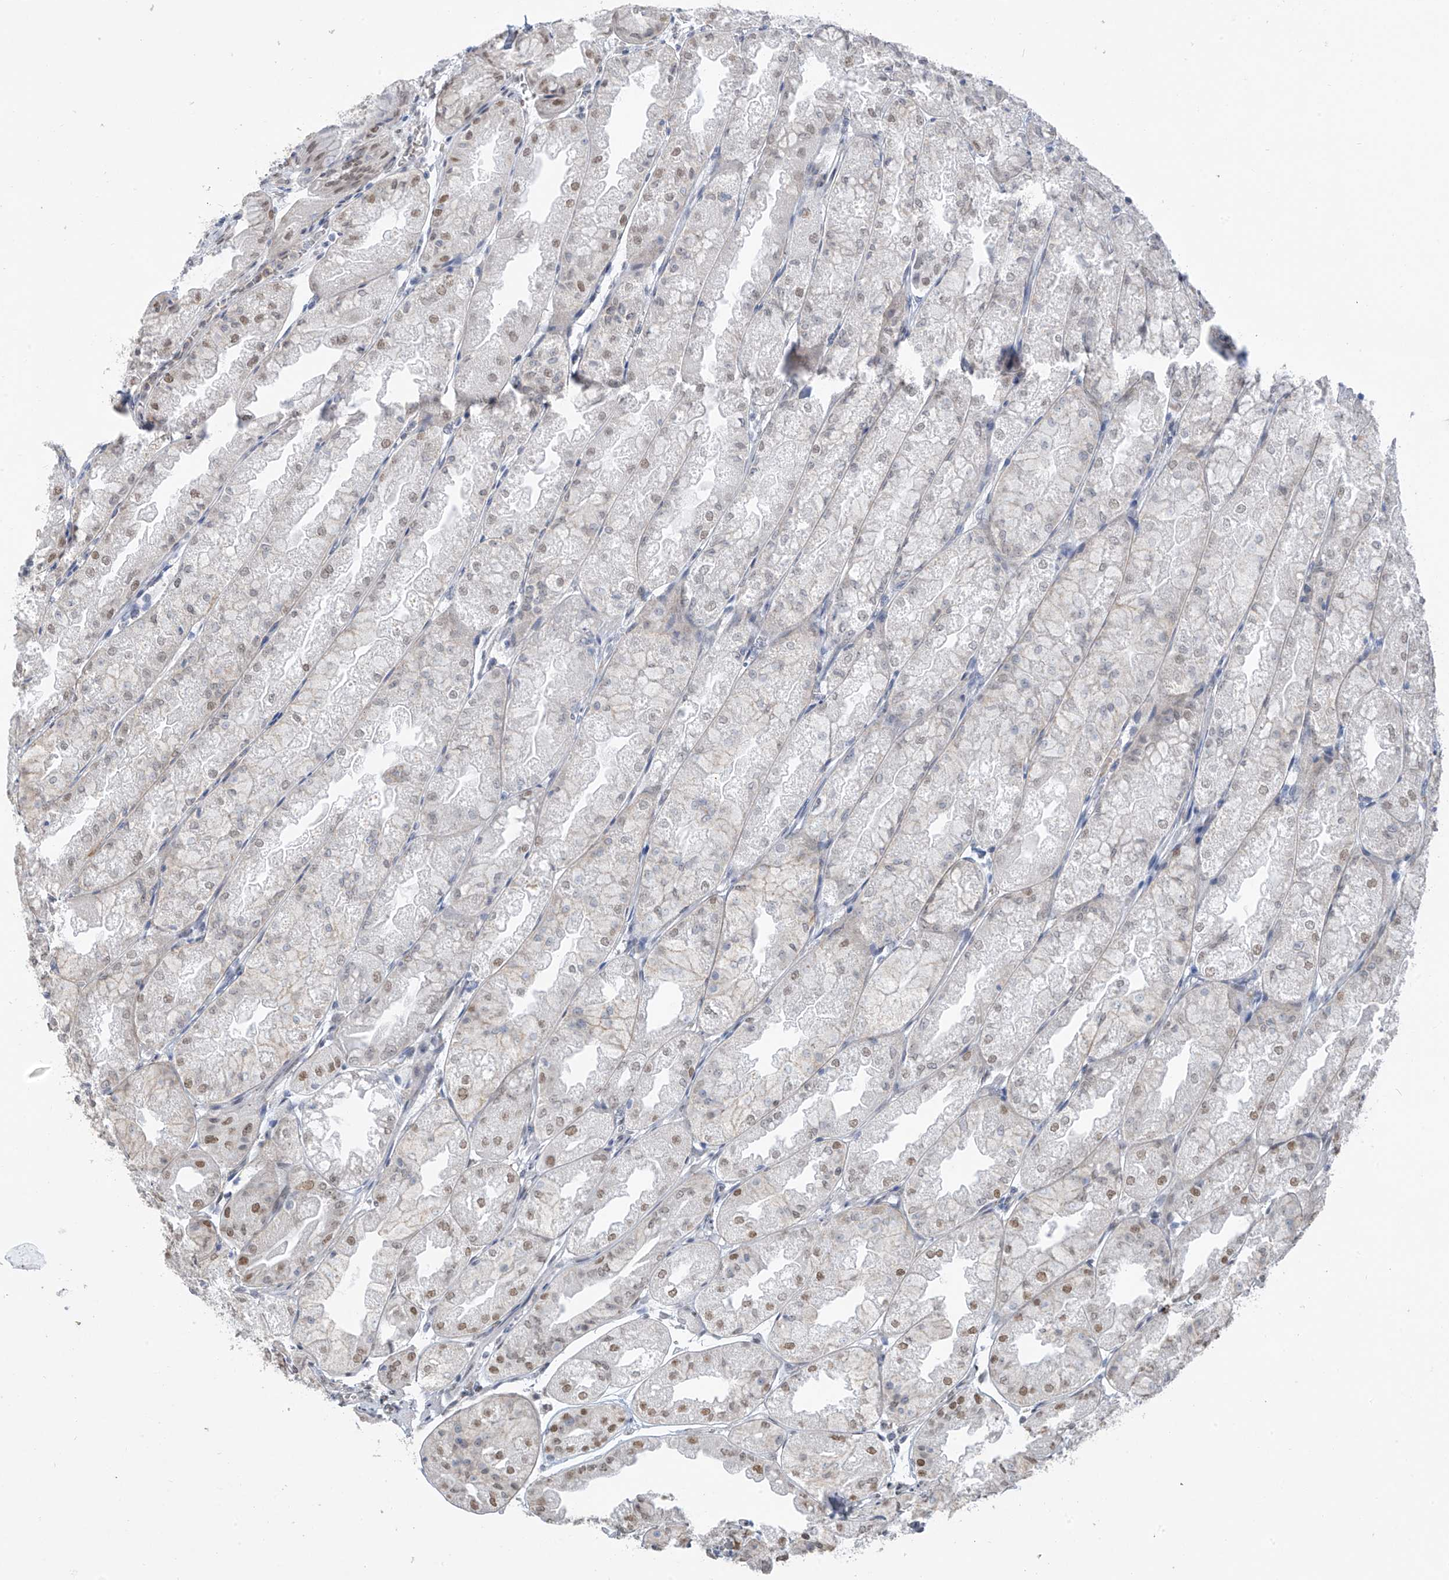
{"staining": {"intensity": "moderate", "quantity": "25%-75%", "location": "nuclear"}, "tissue": "stomach", "cell_type": "Glandular cells", "image_type": "normal", "snomed": [{"axis": "morphology", "description": "Normal tissue, NOS"}, {"axis": "topography", "description": "Stomach, upper"}], "caption": "An immunohistochemistry image of unremarkable tissue is shown. Protein staining in brown shows moderate nuclear positivity in stomach within glandular cells.", "gene": "MCM9", "patient": {"sex": "male", "age": 47}}